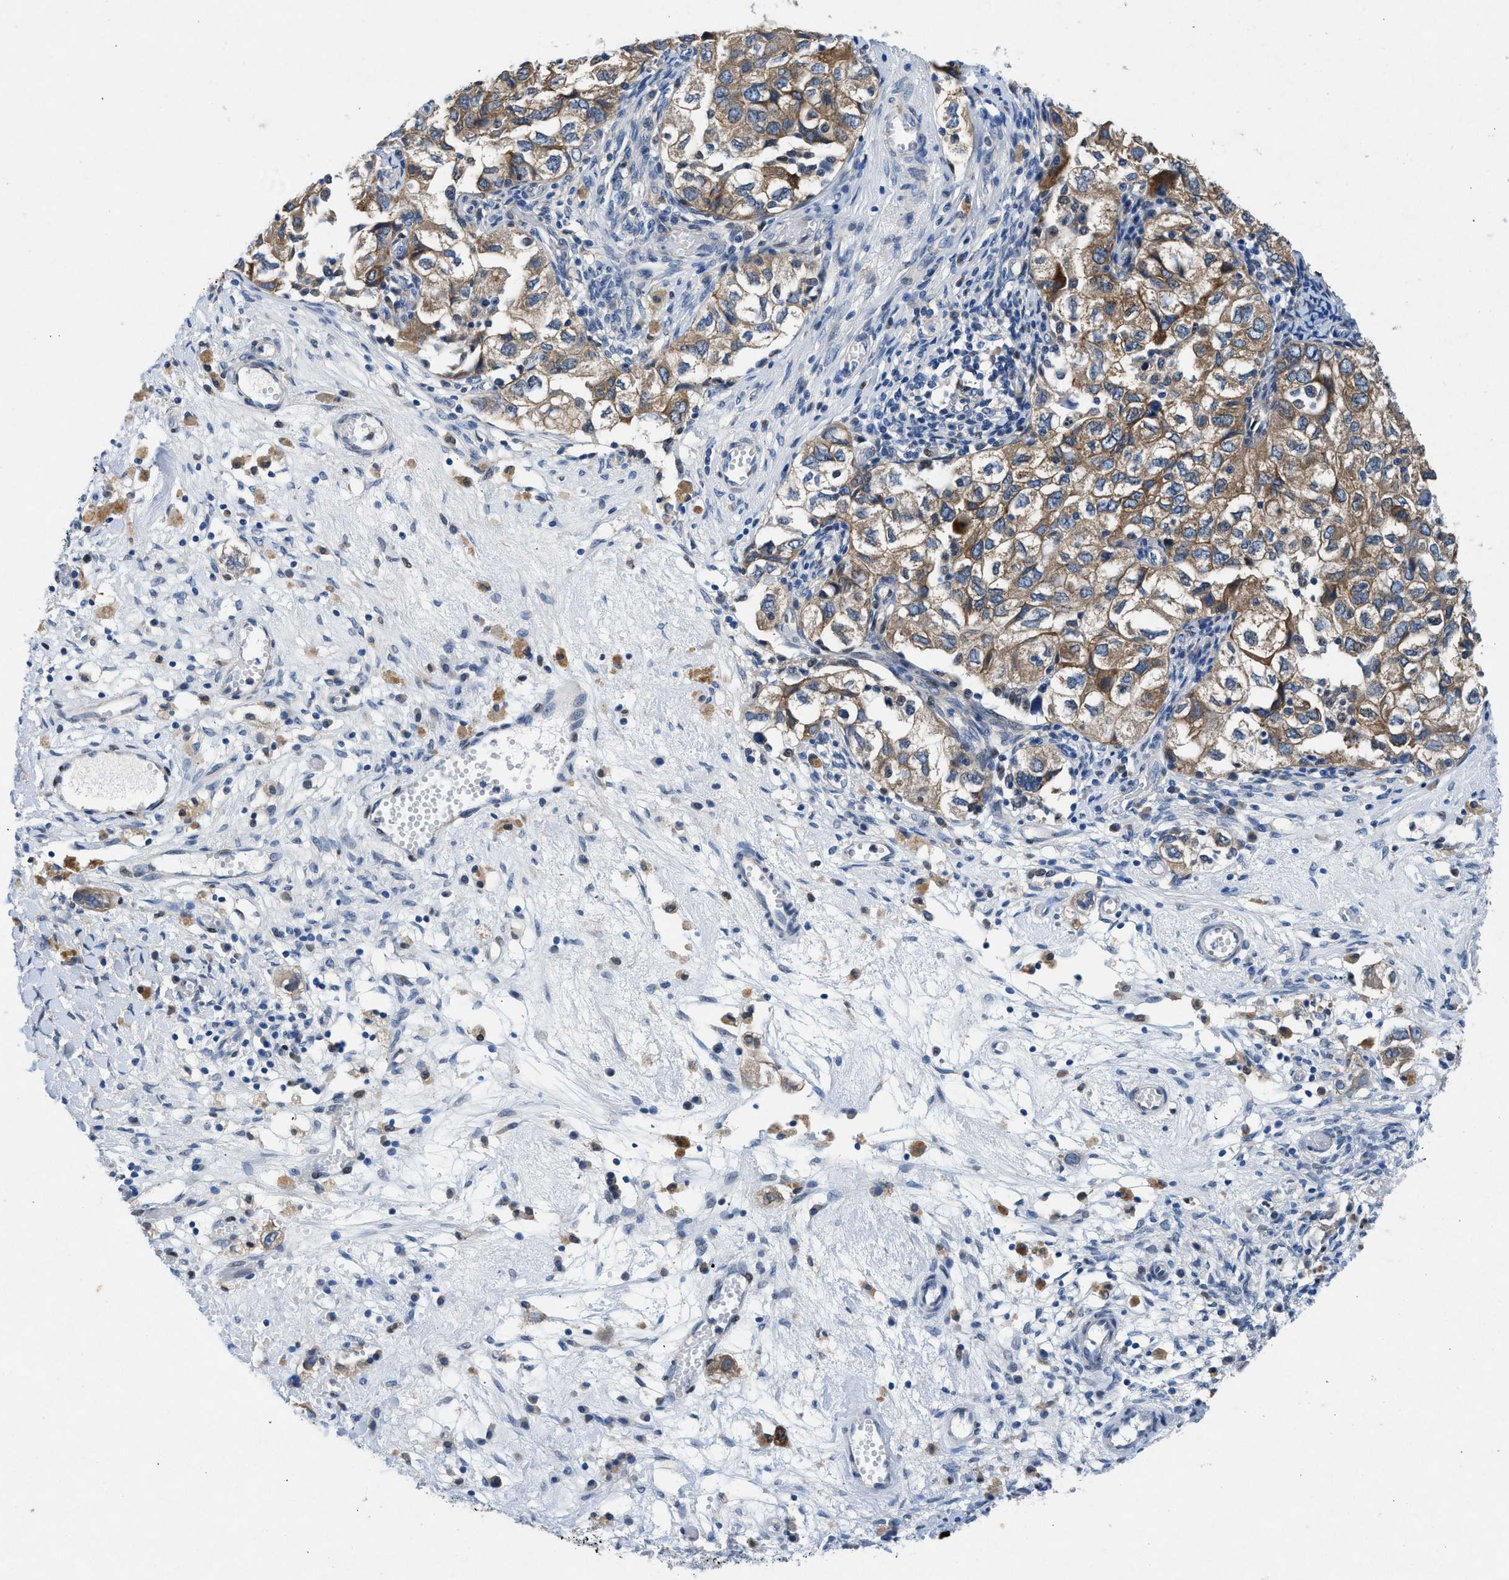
{"staining": {"intensity": "moderate", "quantity": ">75%", "location": "cytoplasmic/membranous"}, "tissue": "ovarian cancer", "cell_type": "Tumor cells", "image_type": "cancer", "snomed": [{"axis": "morphology", "description": "Carcinoma, NOS"}, {"axis": "morphology", "description": "Cystadenocarcinoma, serous, NOS"}, {"axis": "topography", "description": "Ovary"}], "caption": "Ovarian cancer was stained to show a protein in brown. There is medium levels of moderate cytoplasmic/membranous staining in about >75% of tumor cells.", "gene": "COPS2", "patient": {"sex": "female", "age": 69}}